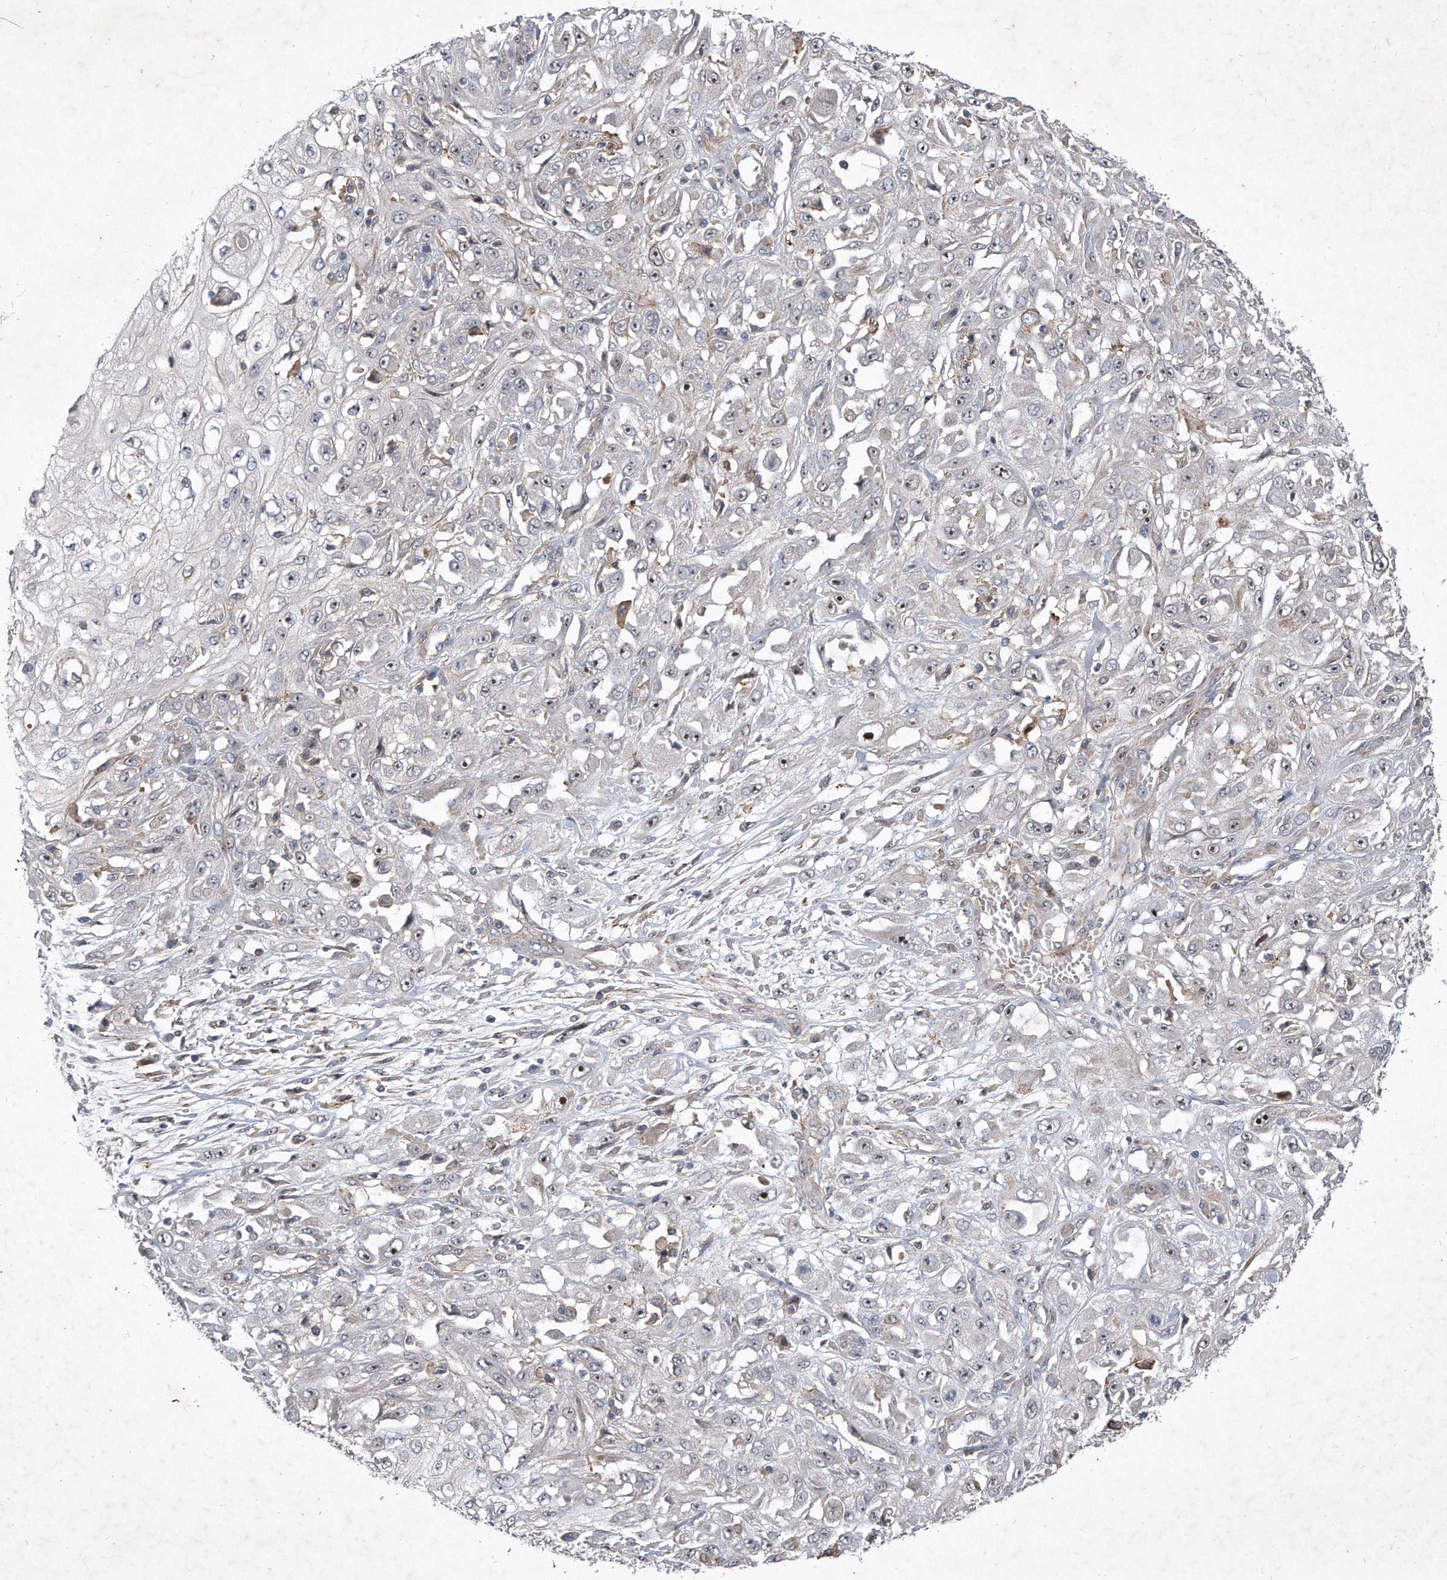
{"staining": {"intensity": "moderate", "quantity": "<25%", "location": "nuclear"}, "tissue": "skin cancer", "cell_type": "Tumor cells", "image_type": "cancer", "snomed": [{"axis": "morphology", "description": "Squamous cell carcinoma, NOS"}, {"axis": "morphology", "description": "Squamous cell carcinoma, metastatic, NOS"}, {"axis": "topography", "description": "Skin"}, {"axis": "topography", "description": "Lymph node"}], "caption": "Skin cancer was stained to show a protein in brown. There is low levels of moderate nuclear positivity in approximately <25% of tumor cells.", "gene": "PGBD2", "patient": {"sex": "male", "age": 75}}